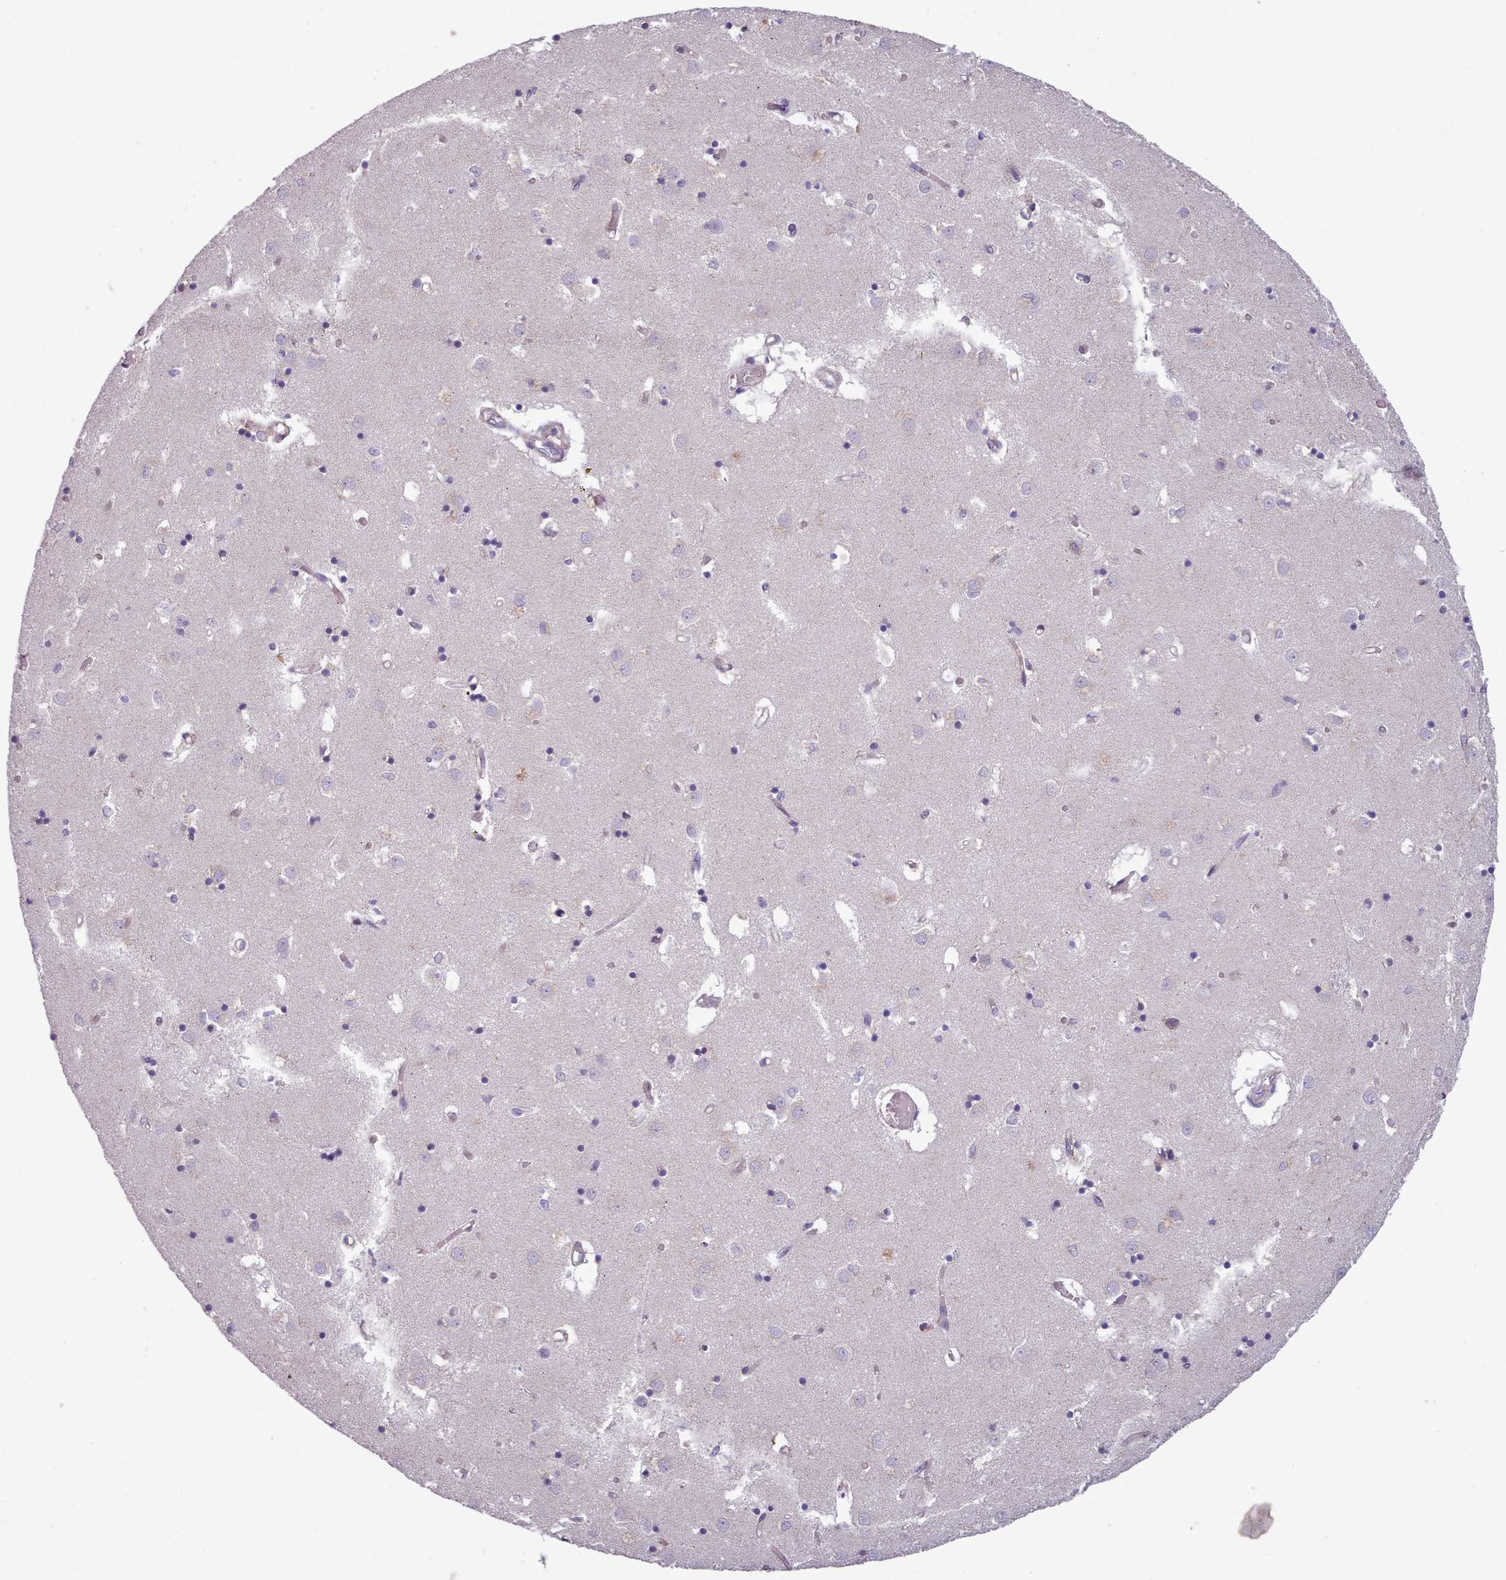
{"staining": {"intensity": "negative", "quantity": "none", "location": "none"}, "tissue": "caudate", "cell_type": "Glial cells", "image_type": "normal", "snomed": [{"axis": "morphology", "description": "Normal tissue, NOS"}, {"axis": "topography", "description": "Lateral ventricle wall"}], "caption": "Glial cells show no significant staining in normal caudate.", "gene": "FKBP10", "patient": {"sex": "male", "age": 70}}